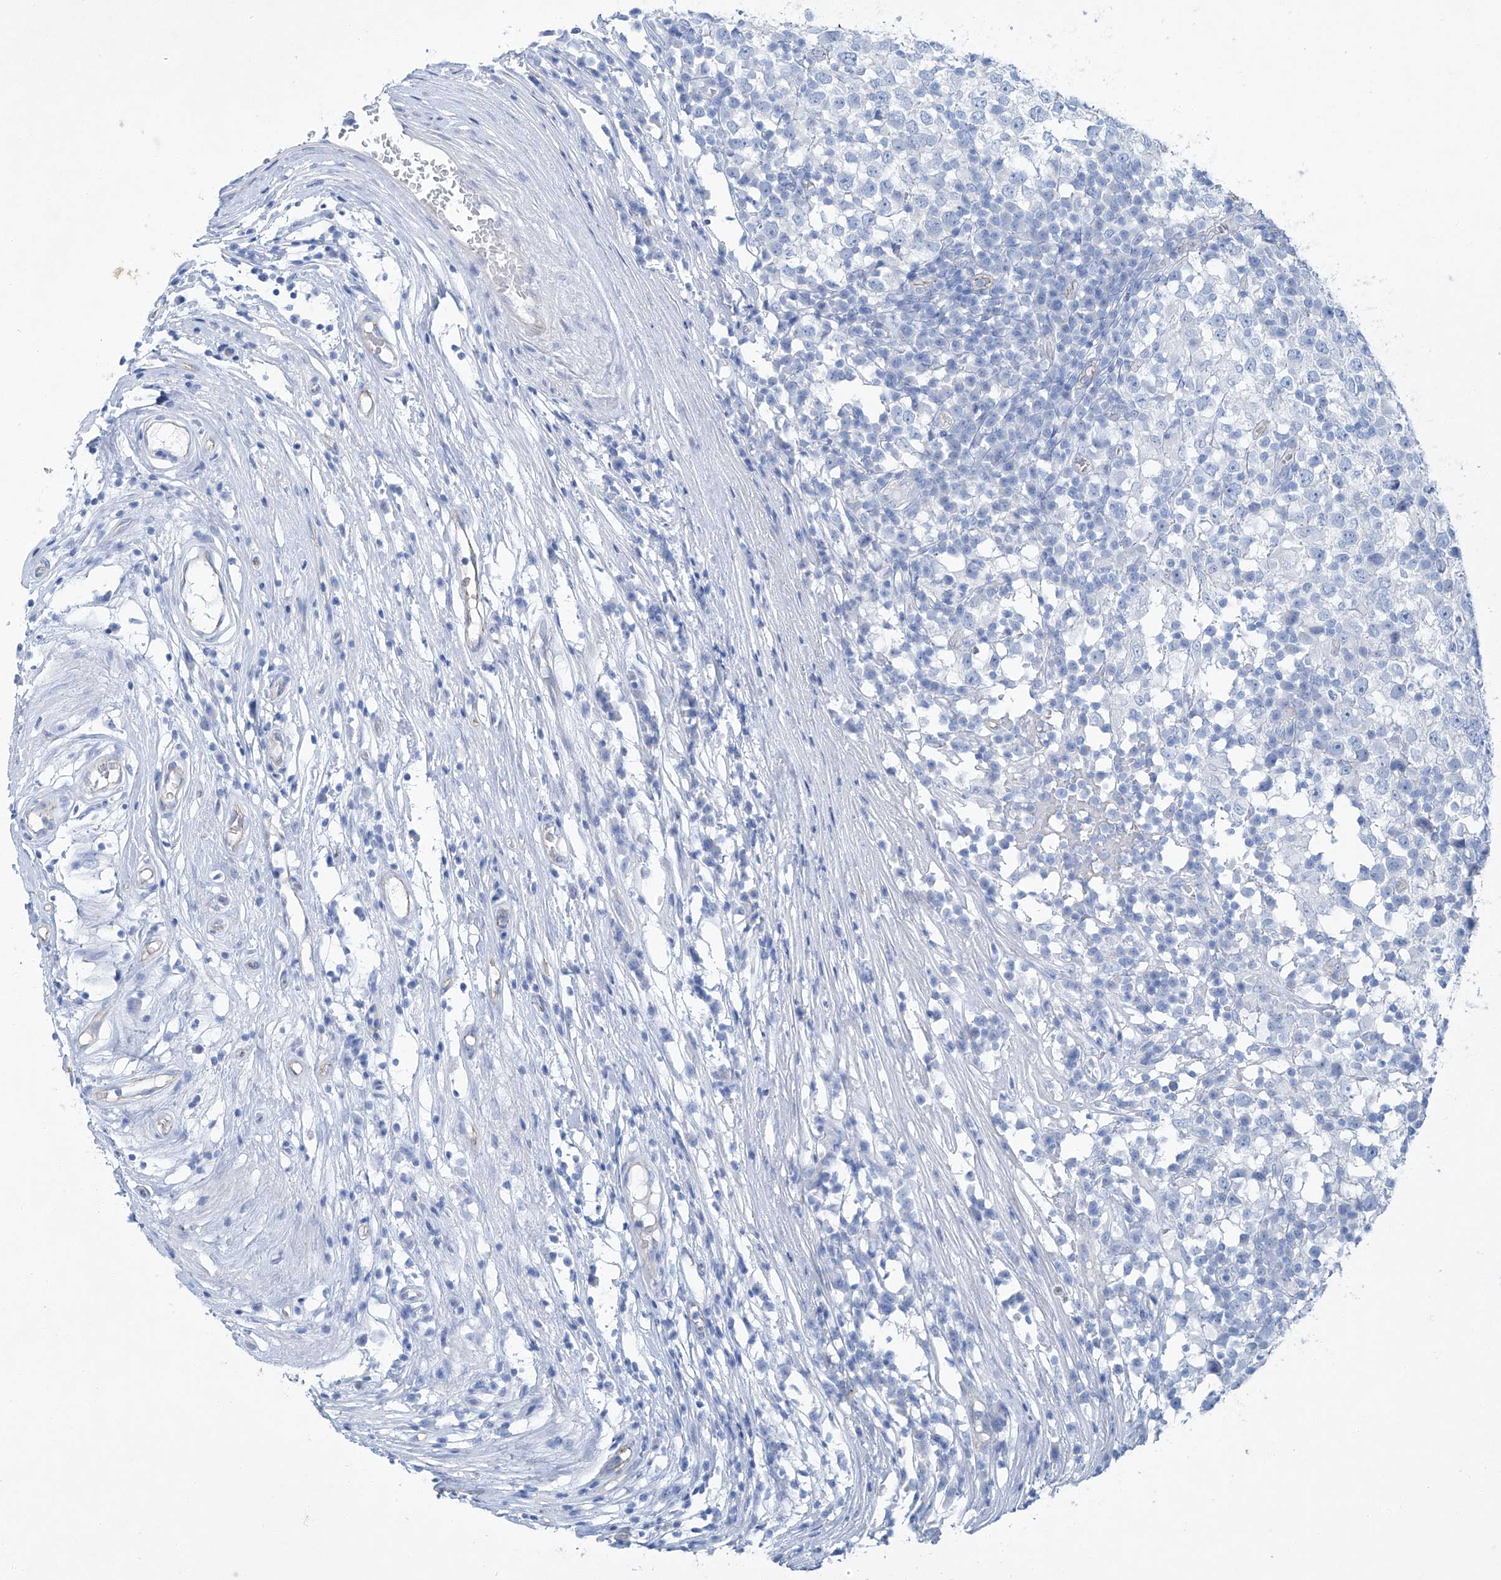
{"staining": {"intensity": "negative", "quantity": "none", "location": "none"}, "tissue": "testis cancer", "cell_type": "Tumor cells", "image_type": "cancer", "snomed": [{"axis": "morphology", "description": "Seminoma, NOS"}, {"axis": "topography", "description": "Testis"}], "caption": "Tumor cells are negative for brown protein staining in testis seminoma. Brightfield microscopy of immunohistochemistry stained with DAB (3,3'-diaminobenzidine) (brown) and hematoxylin (blue), captured at high magnification.", "gene": "MAGI1", "patient": {"sex": "male", "age": 65}}